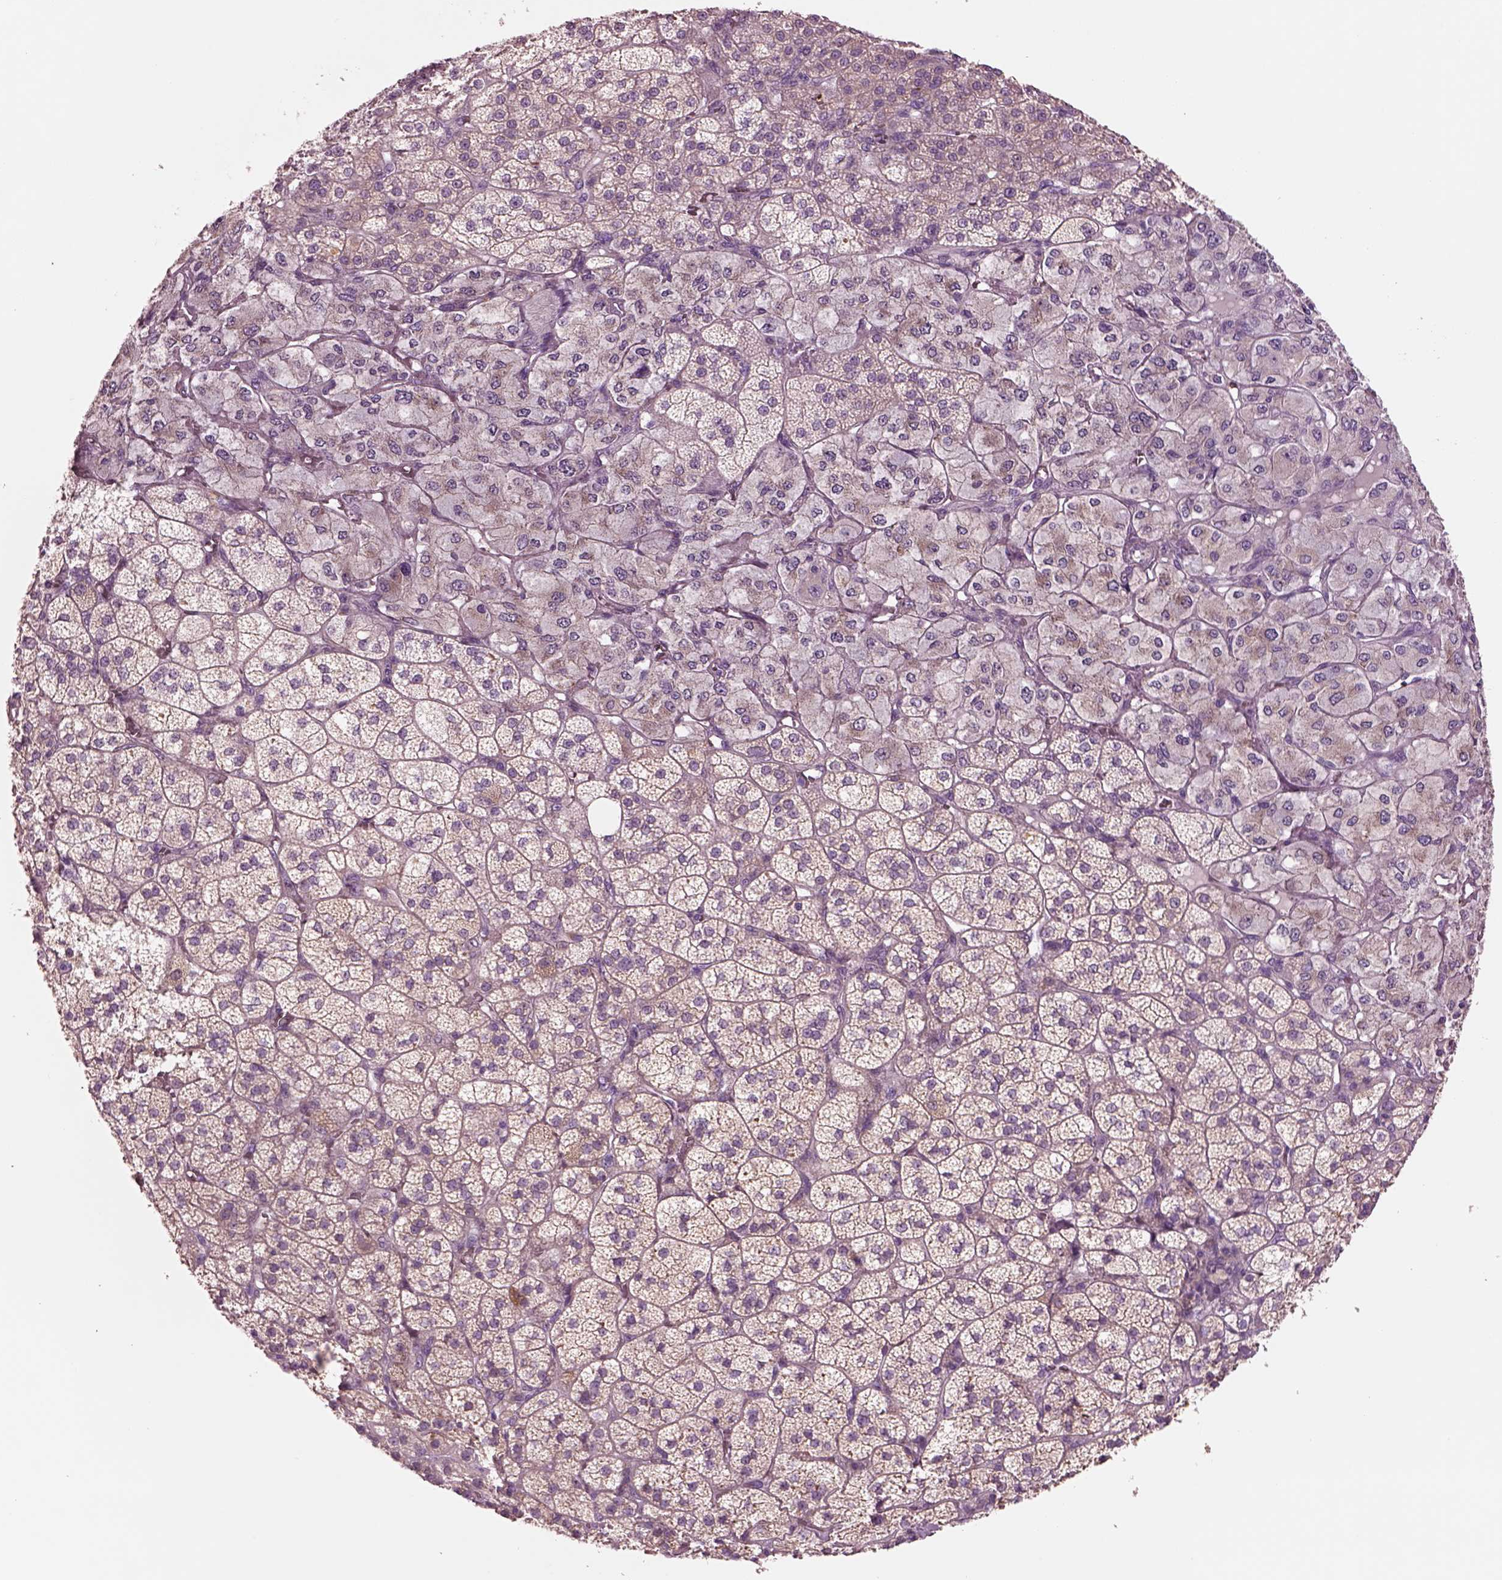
{"staining": {"intensity": "weak", "quantity": ">75%", "location": "cytoplasmic/membranous"}, "tissue": "adrenal gland", "cell_type": "Glandular cells", "image_type": "normal", "snomed": [{"axis": "morphology", "description": "Normal tissue, NOS"}, {"axis": "topography", "description": "Adrenal gland"}], "caption": "This photomicrograph displays immunohistochemistry (IHC) staining of normal human adrenal gland, with low weak cytoplasmic/membranous positivity in about >75% of glandular cells.", "gene": "PLPP7", "patient": {"sex": "female", "age": 60}}